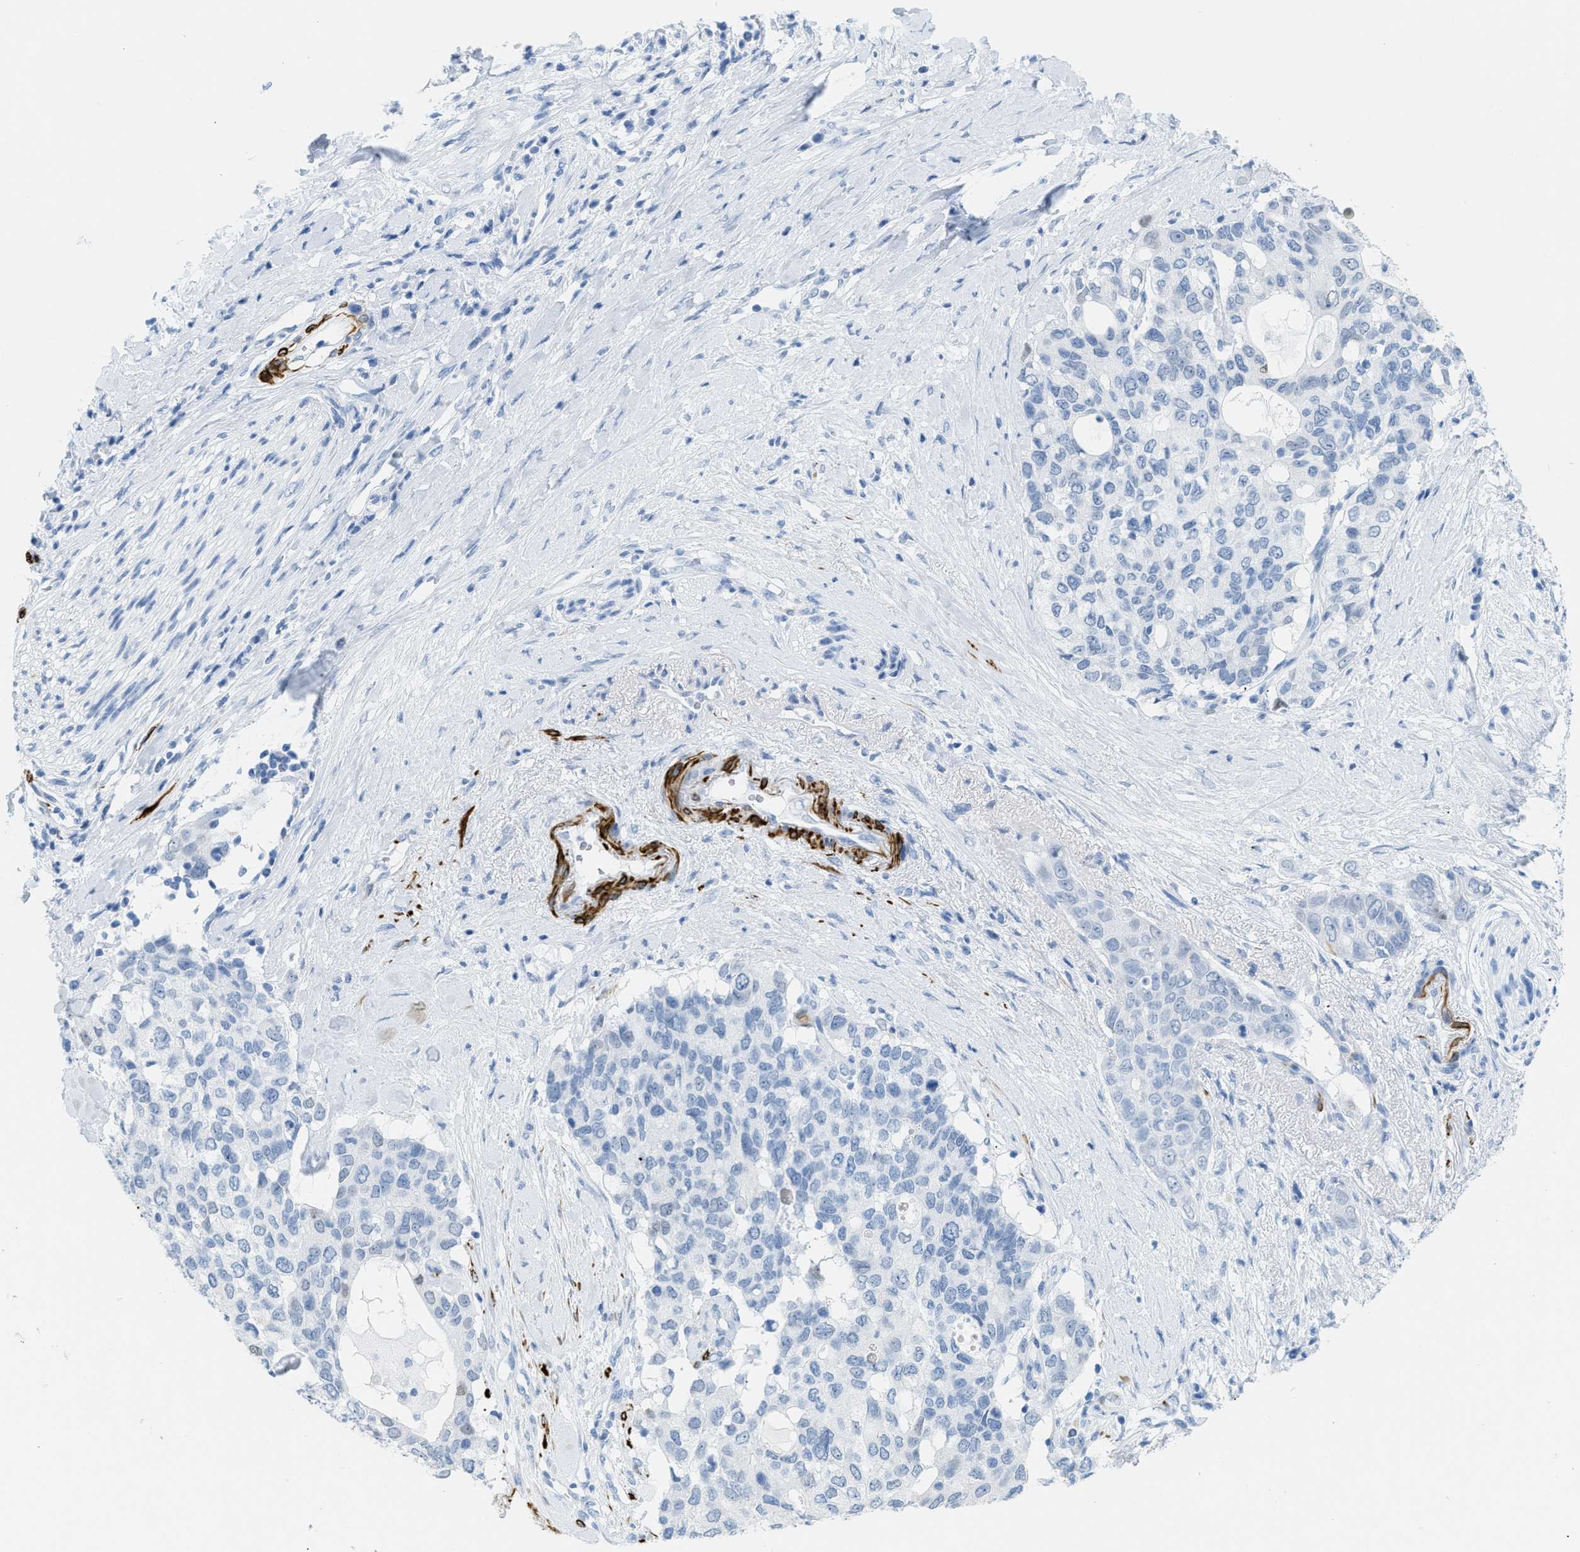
{"staining": {"intensity": "negative", "quantity": "none", "location": "none"}, "tissue": "pancreatic cancer", "cell_type": "Tumor cells", "image_type": "cancer", "snomed": [{"axis": "morphology", "description": "Adenocarcinoma, NOS"}, {"axis": "topography", "description": "Pancreas"}], "caption": "Micrograph shows no protein staining in tumor cells of pancreatic cancer tissue. The staining was performed using DAB (3,3'-diaminobenzidine) to visualize the protein expression in brown, while the nuclei were stained in blue with hematoxylin (Magnification: 20x).", "gene": "DES", "patient": {"sex": "female", "age": 56}}